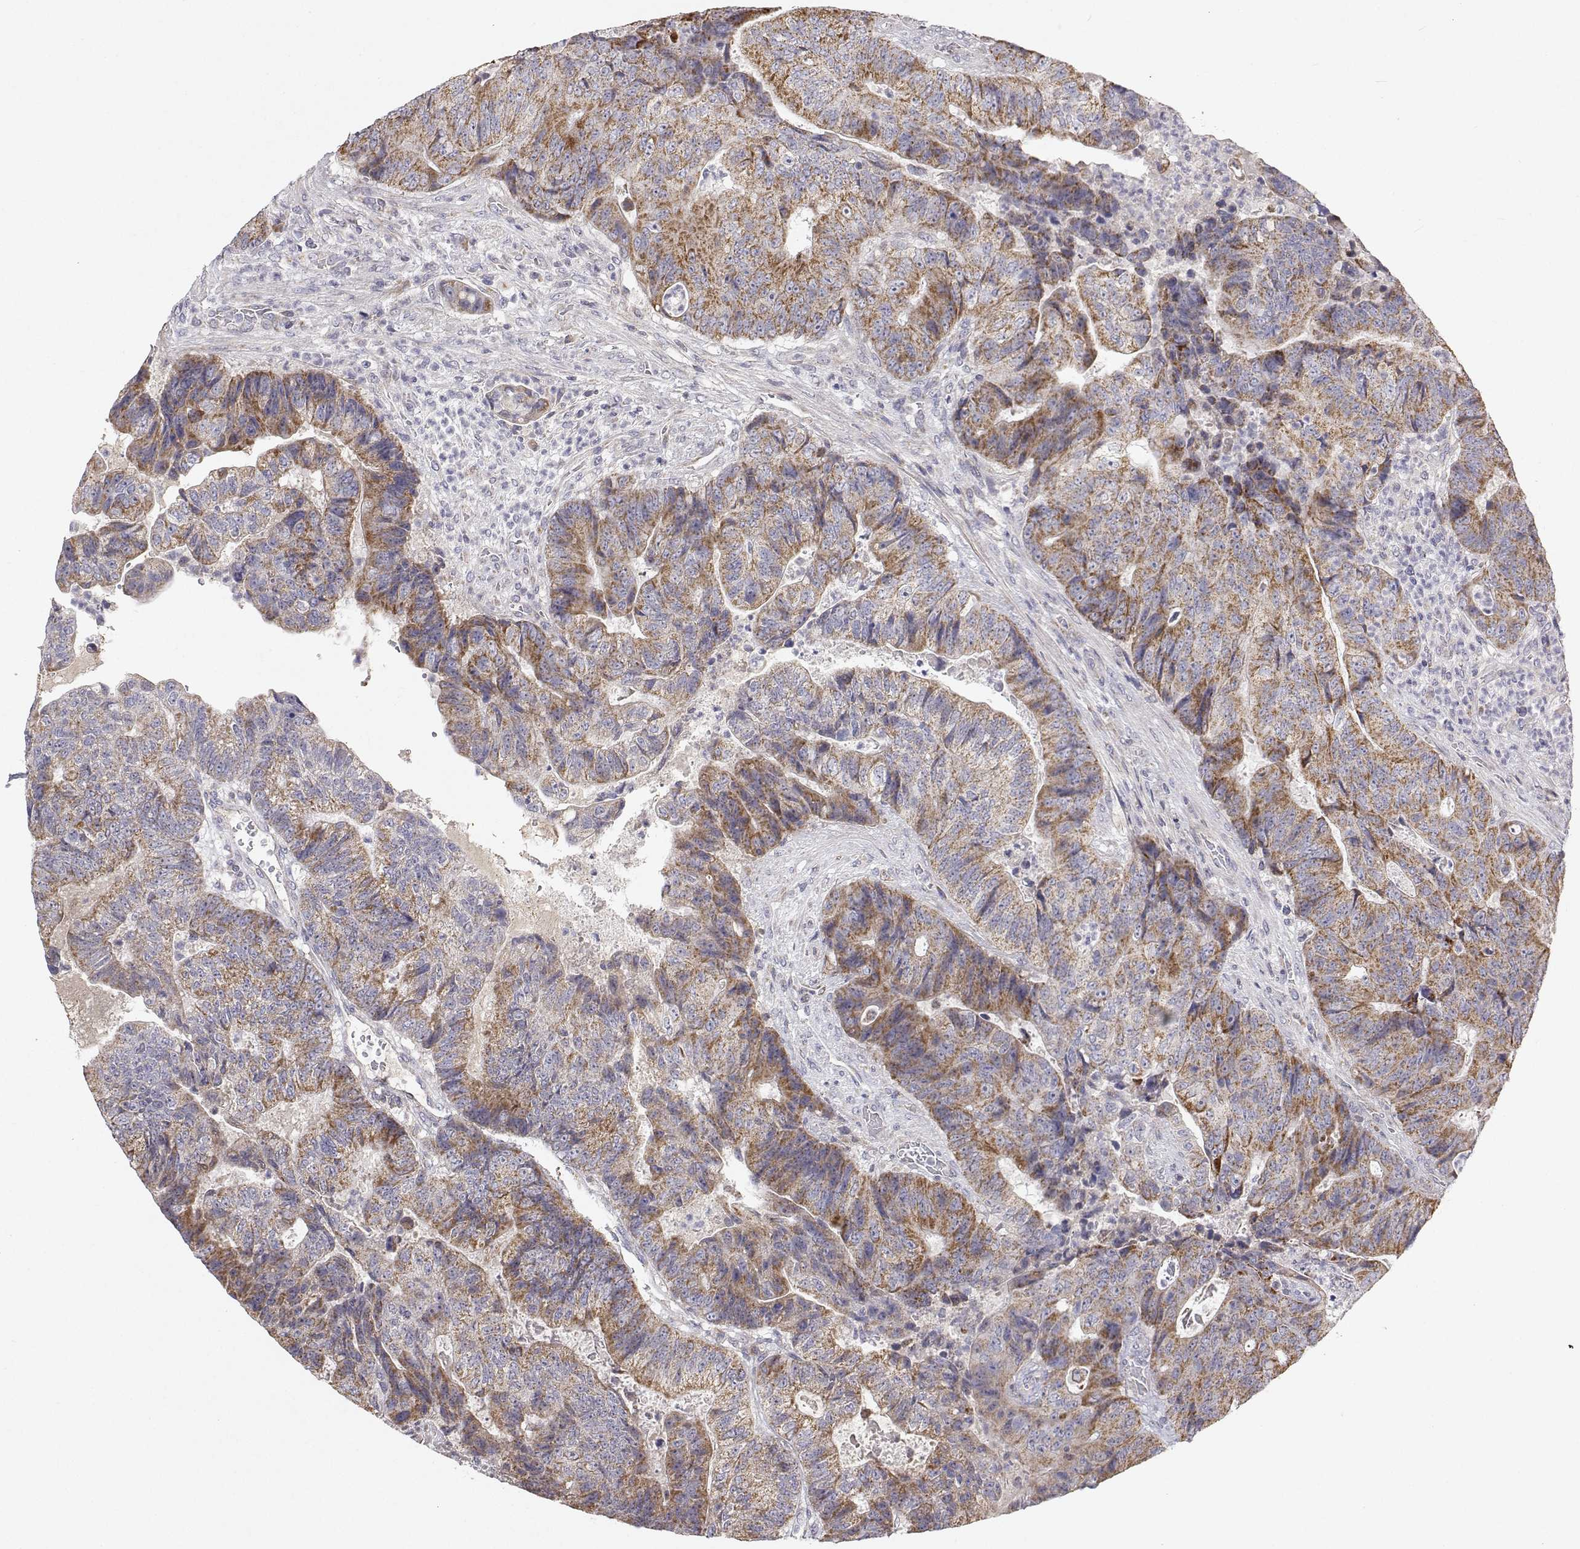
{"staining": {"intensity": "moderate", "quantity": ">75%", "location": "cytoplasmic/membranous"}, "tissue": "colorectal cancer", "cell_type": "Tumor cells", "image_type": "cancer", "snomed": [{"axis": "morphology", "description": "Normal tissue, NOS"}, {"axis": "morphology", "description": "Adenocarcinoma, NOS"}, {"axis": "topography", "description": "Colon"}], "caption": "Immunohistochemical staining of human adenocarcinoma (colorectal) shows moderate cytoplasmic/membranous protein positivity in about >75% of tumor cells.", "gene": "MRPL3", "patient": {"sex": "female", "age": 48}}